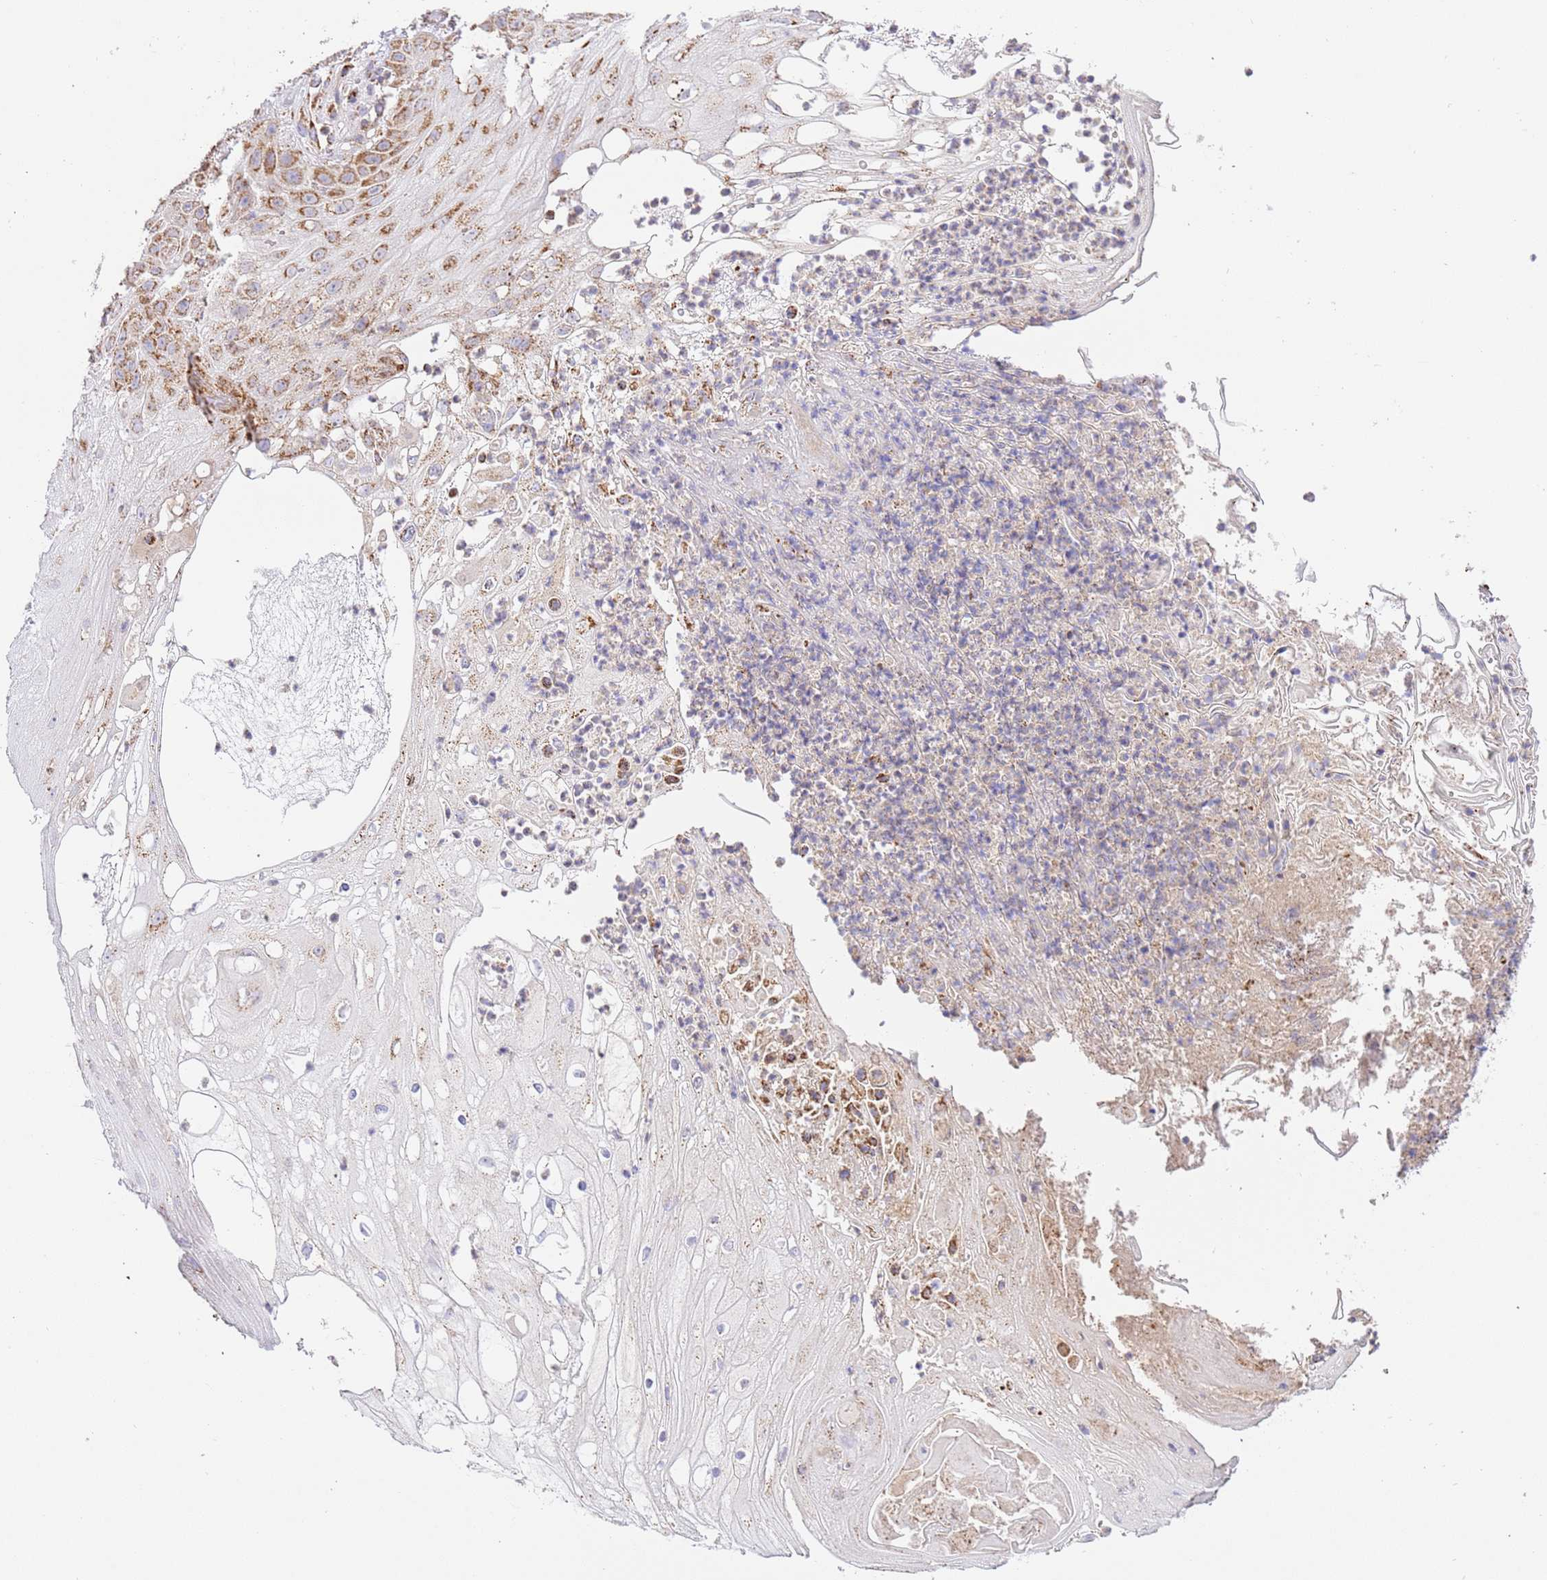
{"staining": {"intensity": "strong", "quantity": ">75%", "location": "cytoplasmic/membranous"}, "tissue": "skin cancer", "cell_type": "Tumor cells", "image_type": "cancer", "snomed": [{"axis": "morphology", "description": "Squamous cell carcinoma, NOS"}, {"axis": "topography", "description": "Skin"}], "caption": "High-power microscopy captured an immunohistochemistry micrograph of skin cancer (squamous cell carcinoma), revealing strong cytoplasmic/membranous positivity in about >75% of tumor cells. (DAB IHC with brightfield microscopy, high magnification).", "gene": "ZBTB39", "patient": {"sex": "male", "age": 70}}